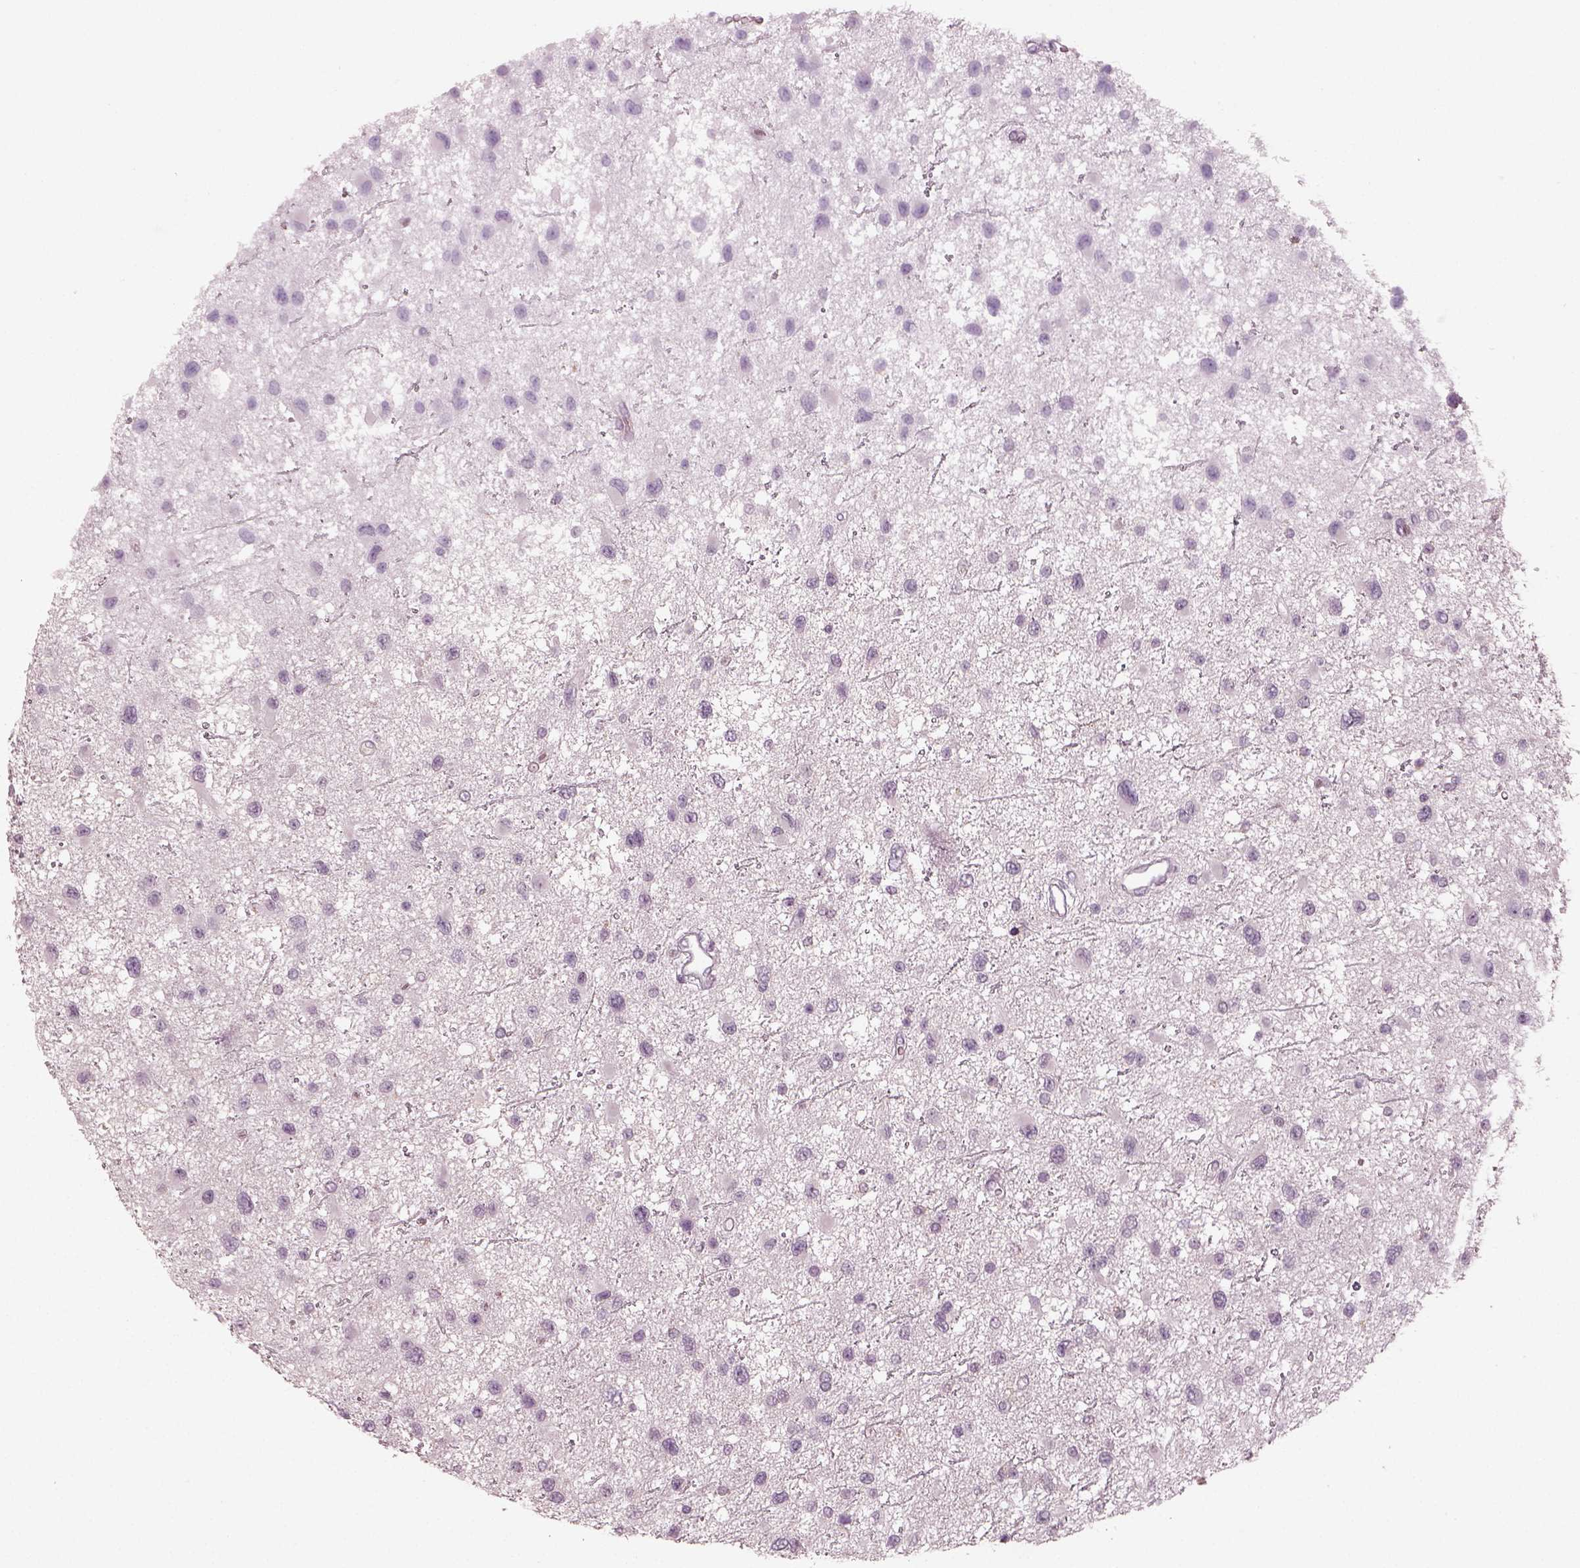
{"staining": {"intensity": "negative", "quantity": "none", "location": "none"}, "tissue": "glioma", "cell_type": "Tumor cells", "image_type": "cancer", "snomed": [{"axis": "morphology", "description": "Glioma, malignant, Low grade"}, {"axis": "topography", "description": "Brain"}], "caption": "A high-resolution photomicrograph shows IHC staining of malignant glioma (low-grade), which reveals no significant positivity in tumor cells.", "gene": "SPATA6L", "patient": {"sex": "female", "age": 32}}